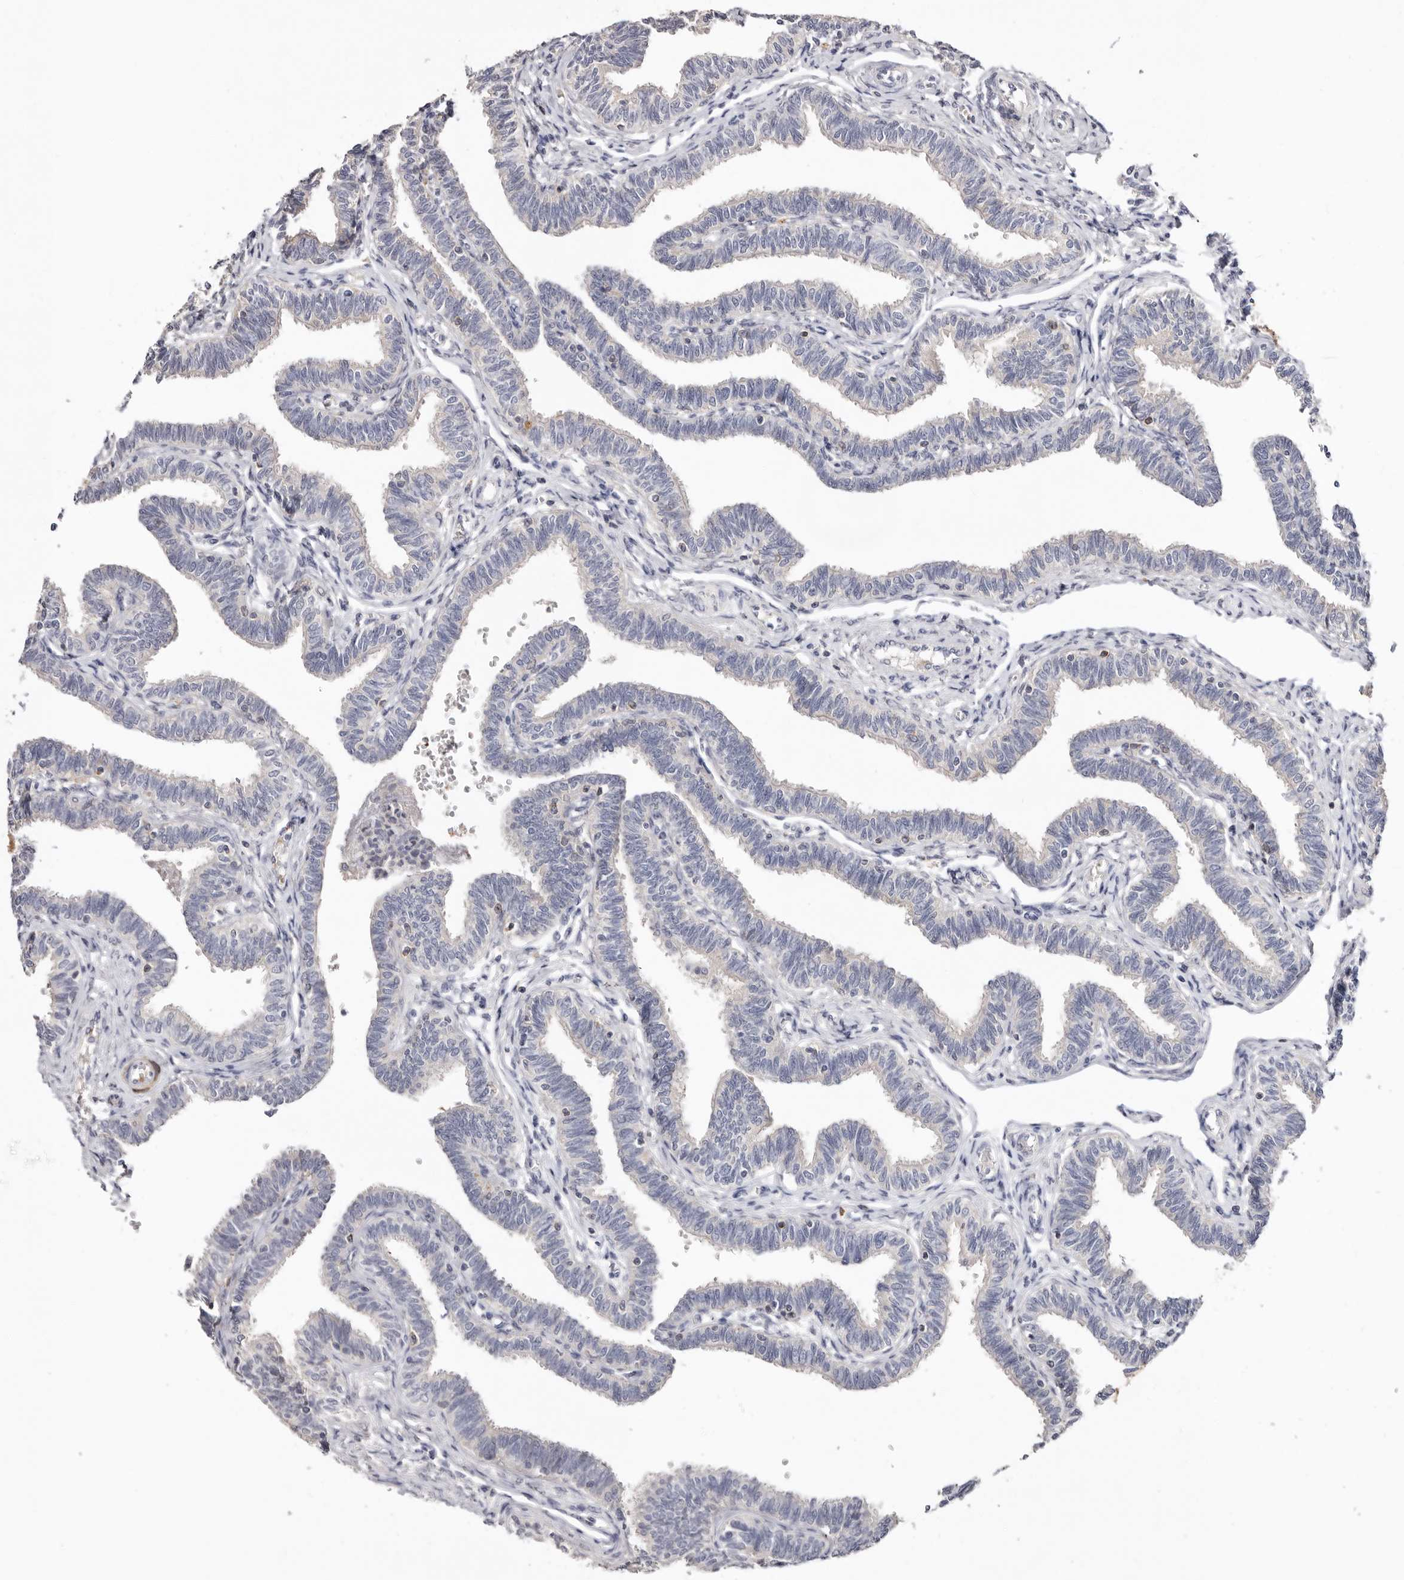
{"staining": {"intensity": "negative", "quantity": "none", "location": "none"}, "tissue": "fallopian tube", "cell_type": "Glandular cells", "image_type": "normal", "snomed": [{"axis": "morphology", "description": "Normal tissue, NOS"}, {"axis": "topography", "description": "Fallopian tube"}, {"axis": "topography", "description": "Ovary"}], "caption": "Micrograph shows no protein positivity in glandular cells of unremarkable fallopian tube. Brightfield microscopy of IHC stained with DAB (brown) and hematoxylin (blue), captured at high magnification.", "gene": "LMLN", "patient": {"sex": "female", "age": 23}}